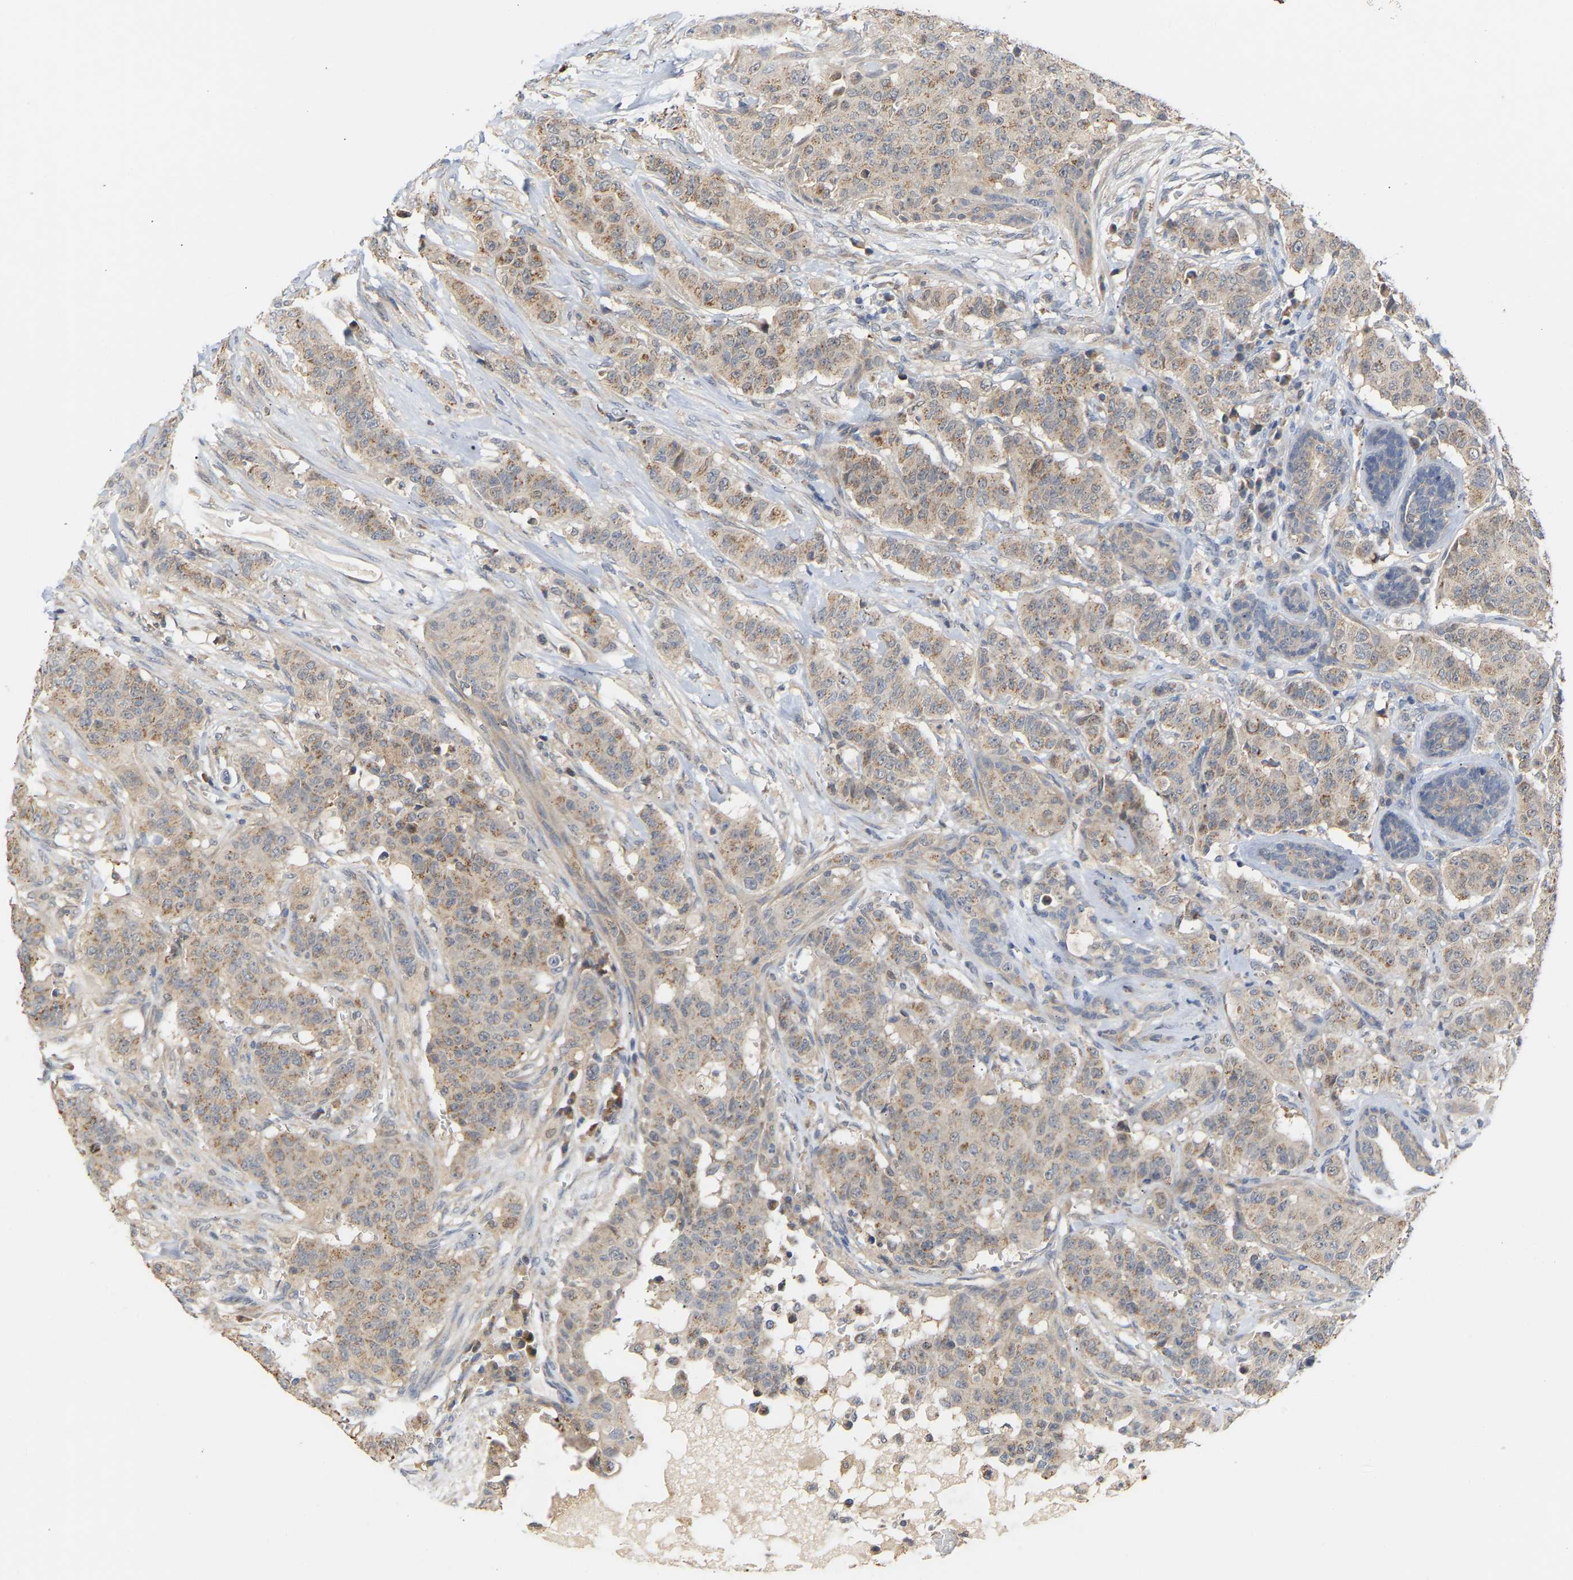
{"staining": {"intensity": "weak", "quantity": ">75%", "location": "cytoplasmic/membranous"}, "tissue": "breast cancer", "cell_type": "Tumor cells", "image_type": "cancer", "snomed": [{"axis": "morphology", "description": "Normal tissue, NOS"}, {"axis": "morphology", "description": "Duct carcinoma"}, {"axis": "topography", "description": "Breast"}], "caption": "Brown immunohistochemical staining in breast intraductal carcinoma reveals weak cytoplasmic/membranous expression in approximately >75% of tumor cells.", "gene": "TPMT", "patient": {"sex": "female", "age": 40}}